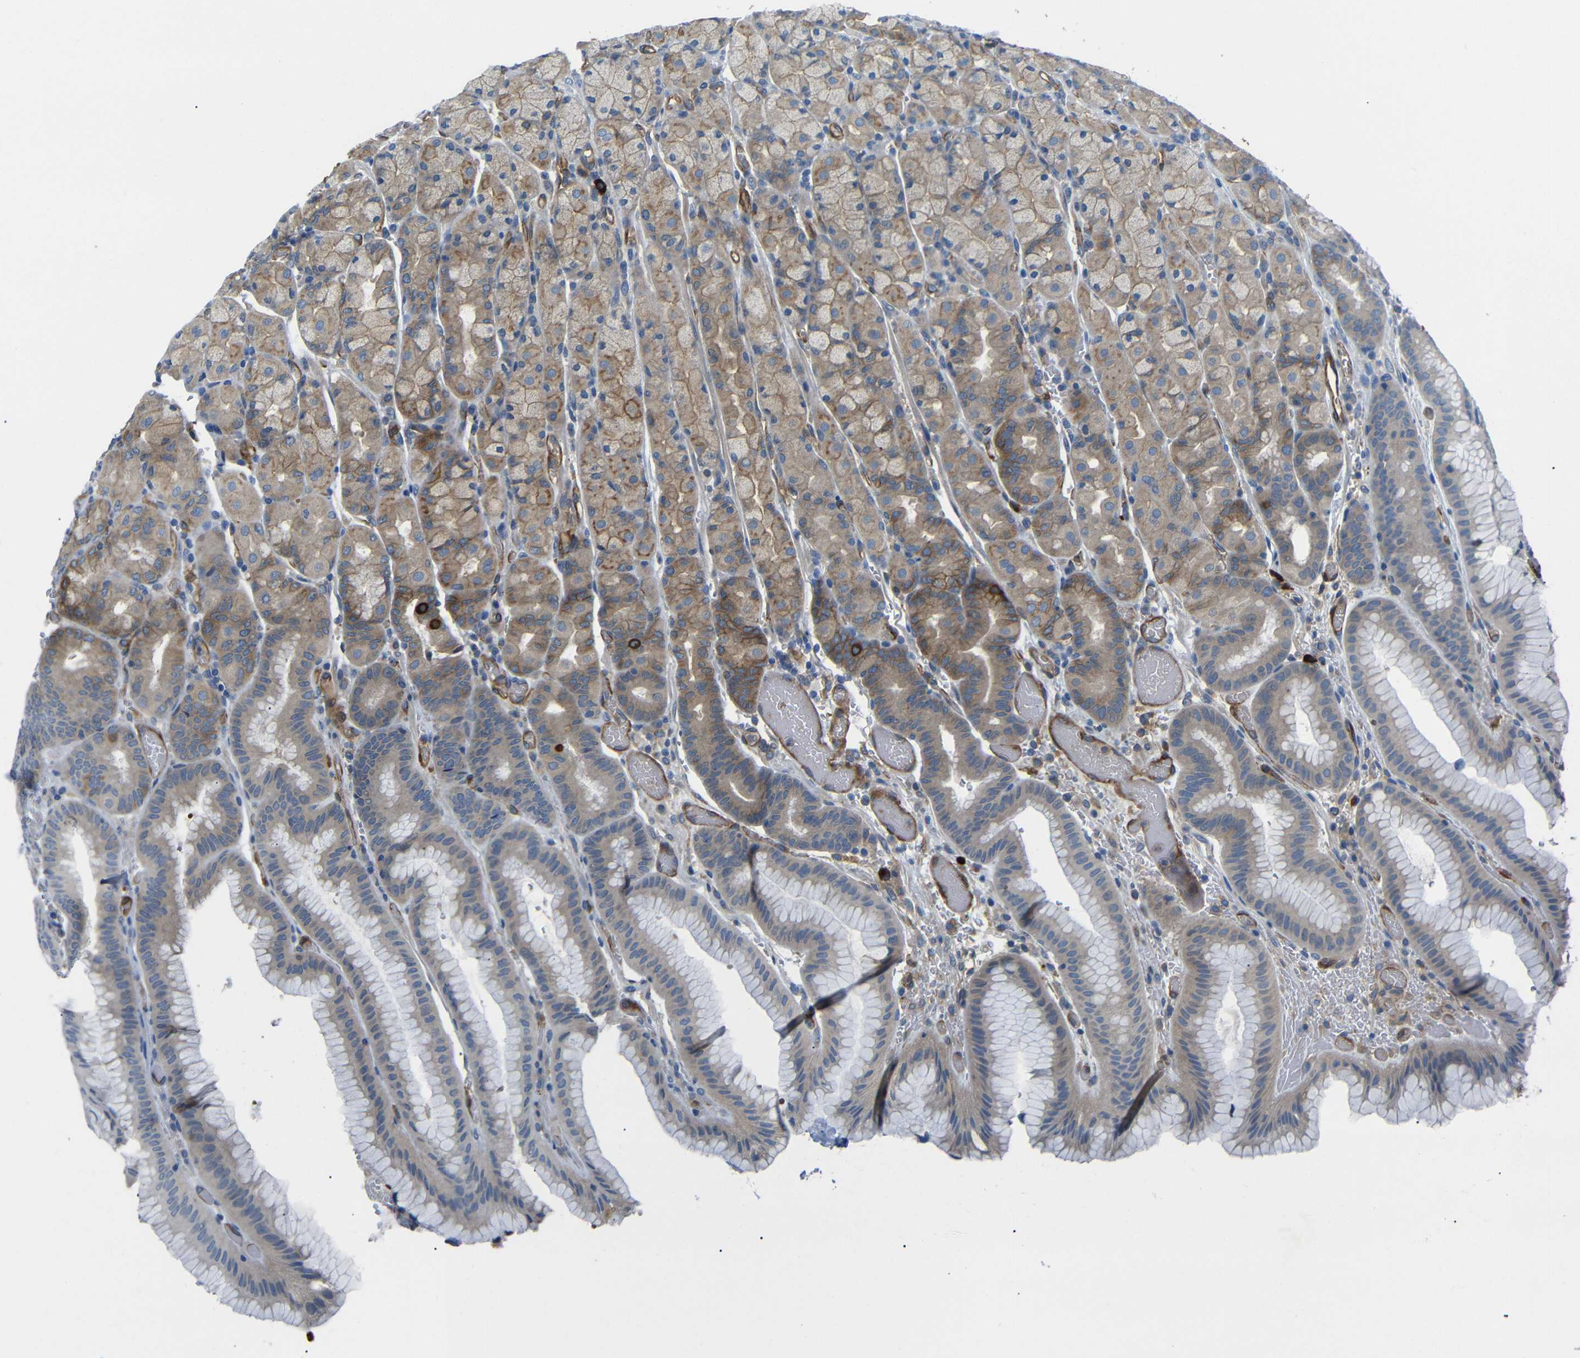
{"staining": {"intensity": "moderate", "quantity": "25%-75%", "location": "cytoplasmic/membranous"}, "tissue": "stomach", "cell_type": "Glandular cells", "image_type": "normal", "snomed": [{"axis": "morphology", "description": "Normal tissue, NOS"}, {"axis": "morphology", "description": "Carcinoid, malignant, NOS"}, {"axis": "topography", "description": "Stomach, upper"}], "caption": "Moderate cytoplasmic/membranous positivity for a protein is appreciated in about 25%-75% of glandular cells of benign stomach using immunohistochemistry.", "gene": "MYO1B", "patient": {"sex": "male", "age": 39}}